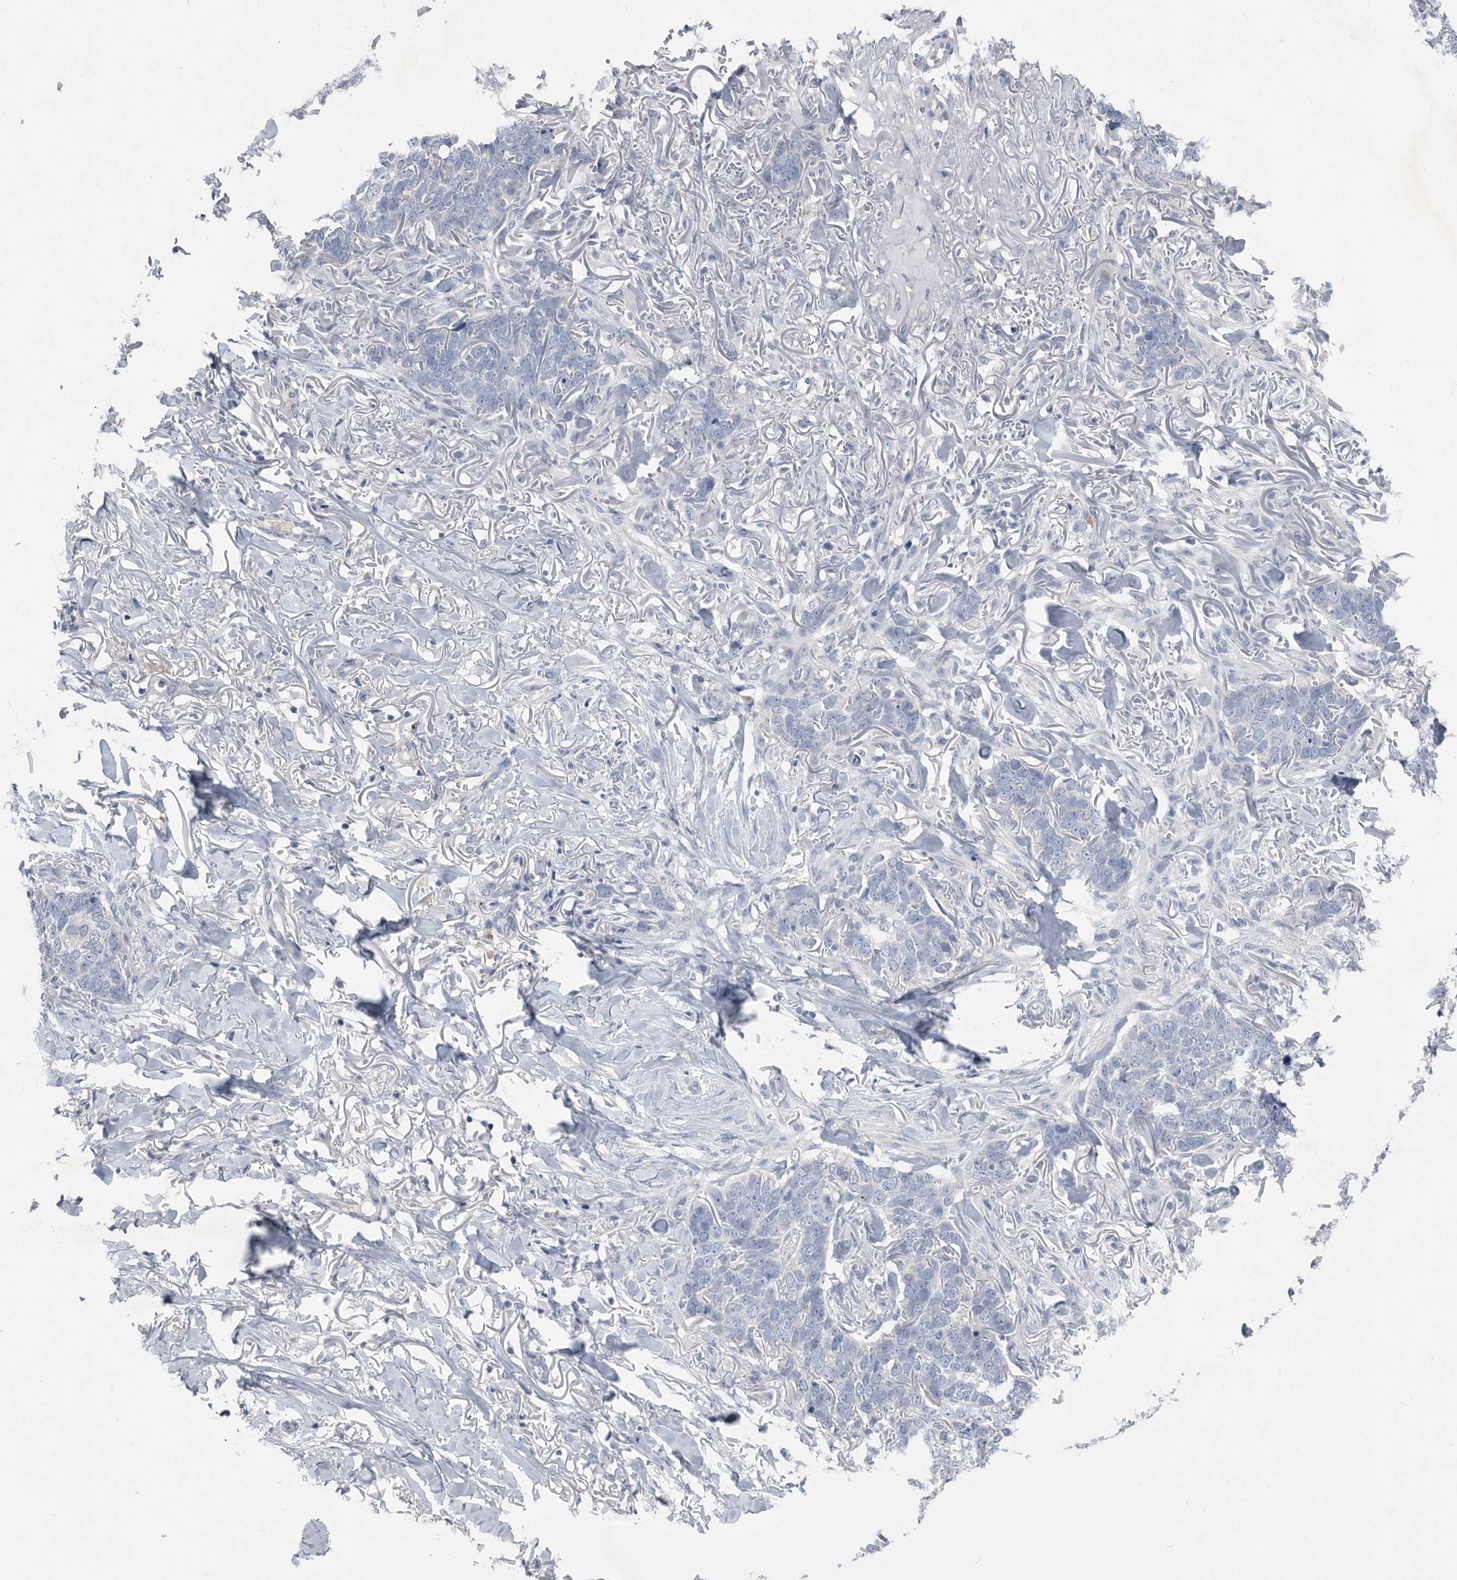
{"staining": {"intensity": "negative", "quantity": "none", "location": "none"}, "tissue": "skin cancer", "cell_type": "Tumor cells", "image_type": "cancer", "snomed": [{"axis": "morphology", "description": "Normal tissue, NOS"}, {"axis": "morphology", "description": "Basal cell carcinoma"}, {"axis": "topography", "description": "Skin"}], "caption": "DAB (3,3'-diaminobenzidine) immunohistochemical staining of skin cancer displays no significant positivity in tumor cells.", "gene": "BTBD6", "patient": {"sex": "male", "age": 77}}